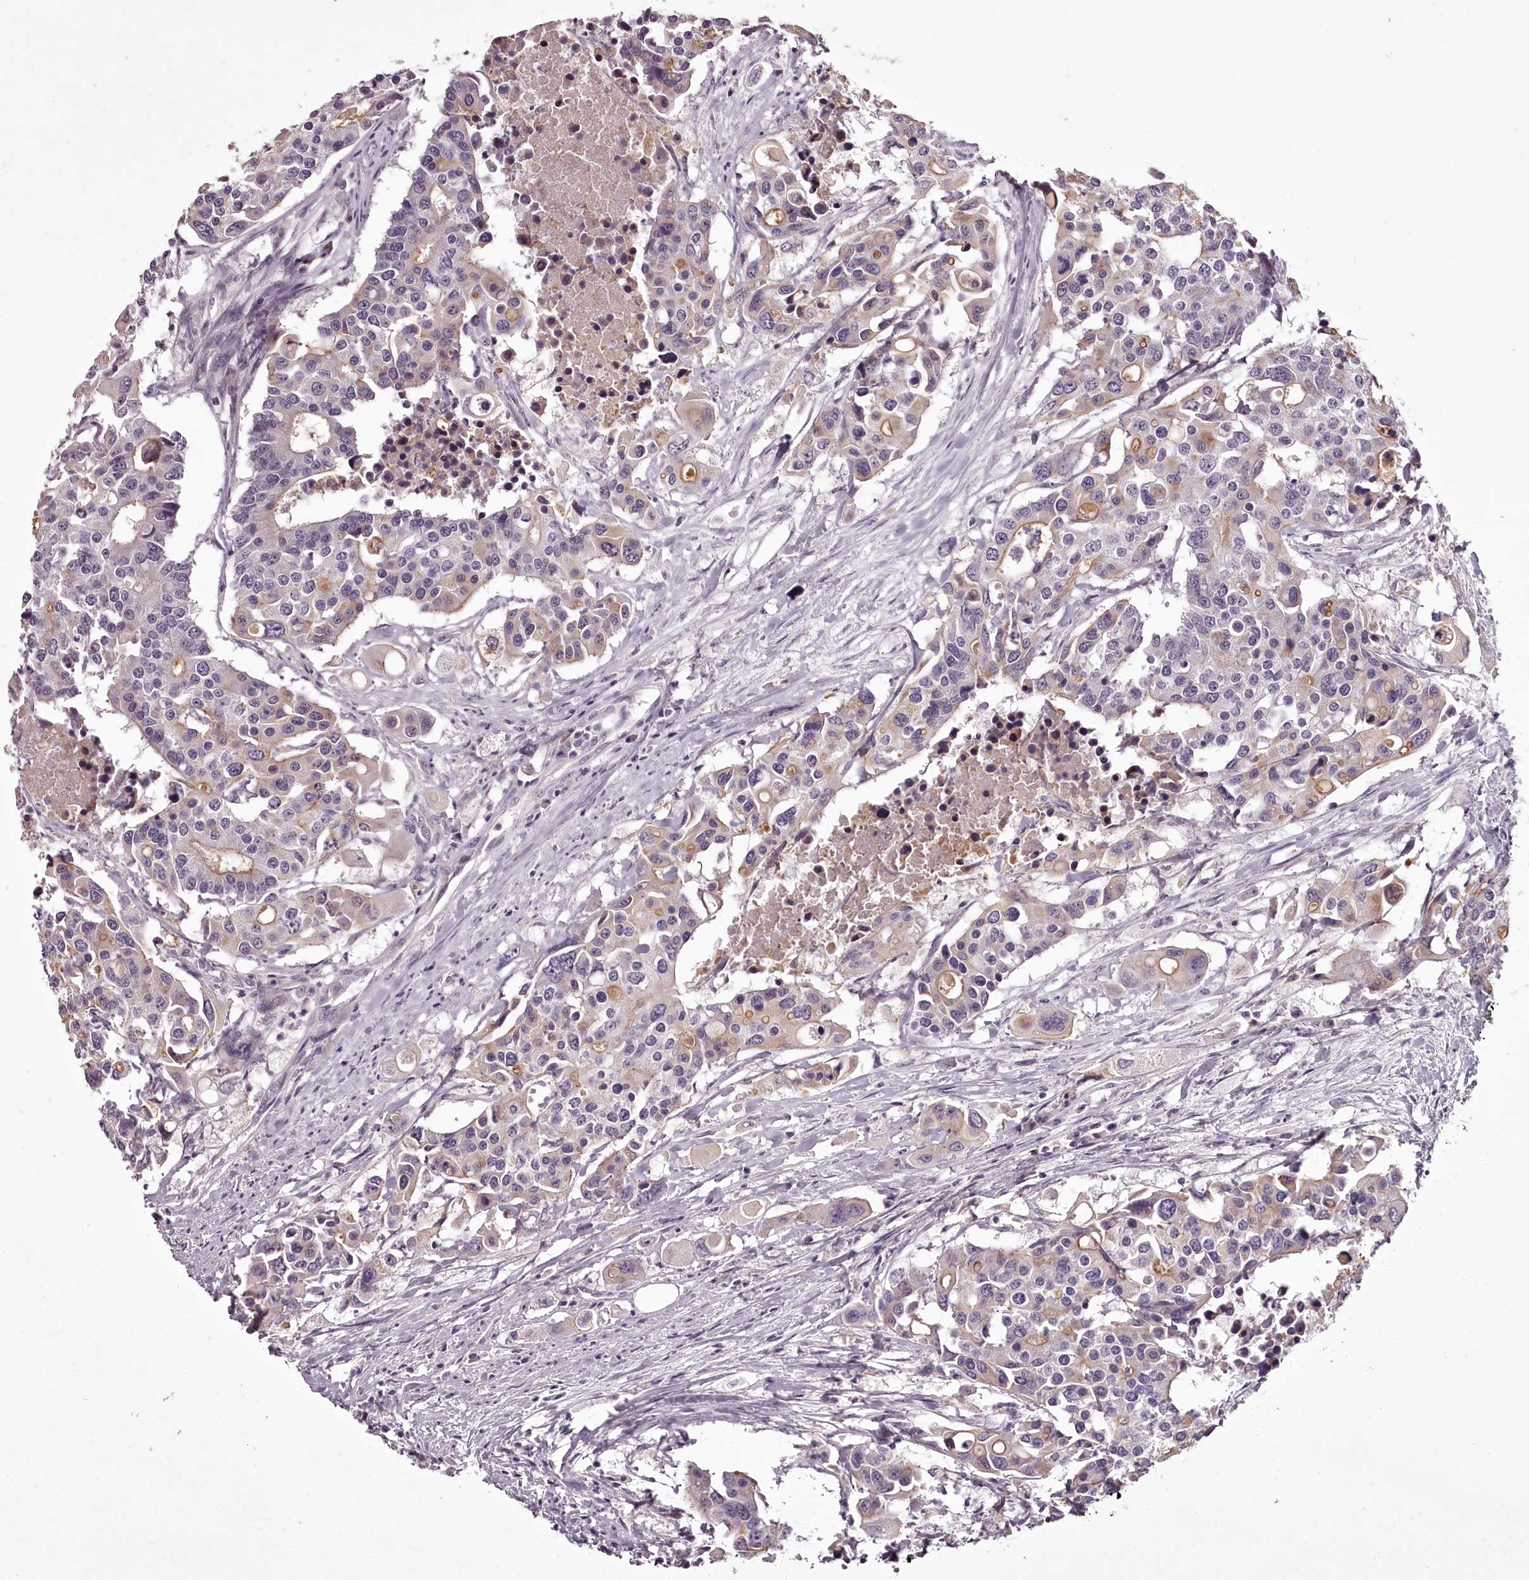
{"staining": {"intensity": "moderate", "quantity": "<25%", "location": "cytoplasmic/membranous"}, "tissue": "colorectal cancer", "cell_type": "Tumor cells", "image_type": "cancer", "snomed": [{"axis": "morphology", "description": "Adenocarcinoma, NOS"}, {"axis": "topography", "description": "Colon"}], "caption": "A low amount of moderate cytoplasmic/membranous staining is appreciated in about <25% of tumor cells in colorectal cancer (adenocarcinoma) tissue. Nuclei are stained in blue.", "gene": "RBMXL2", "patient": {"sex": "male", "age": 77}}